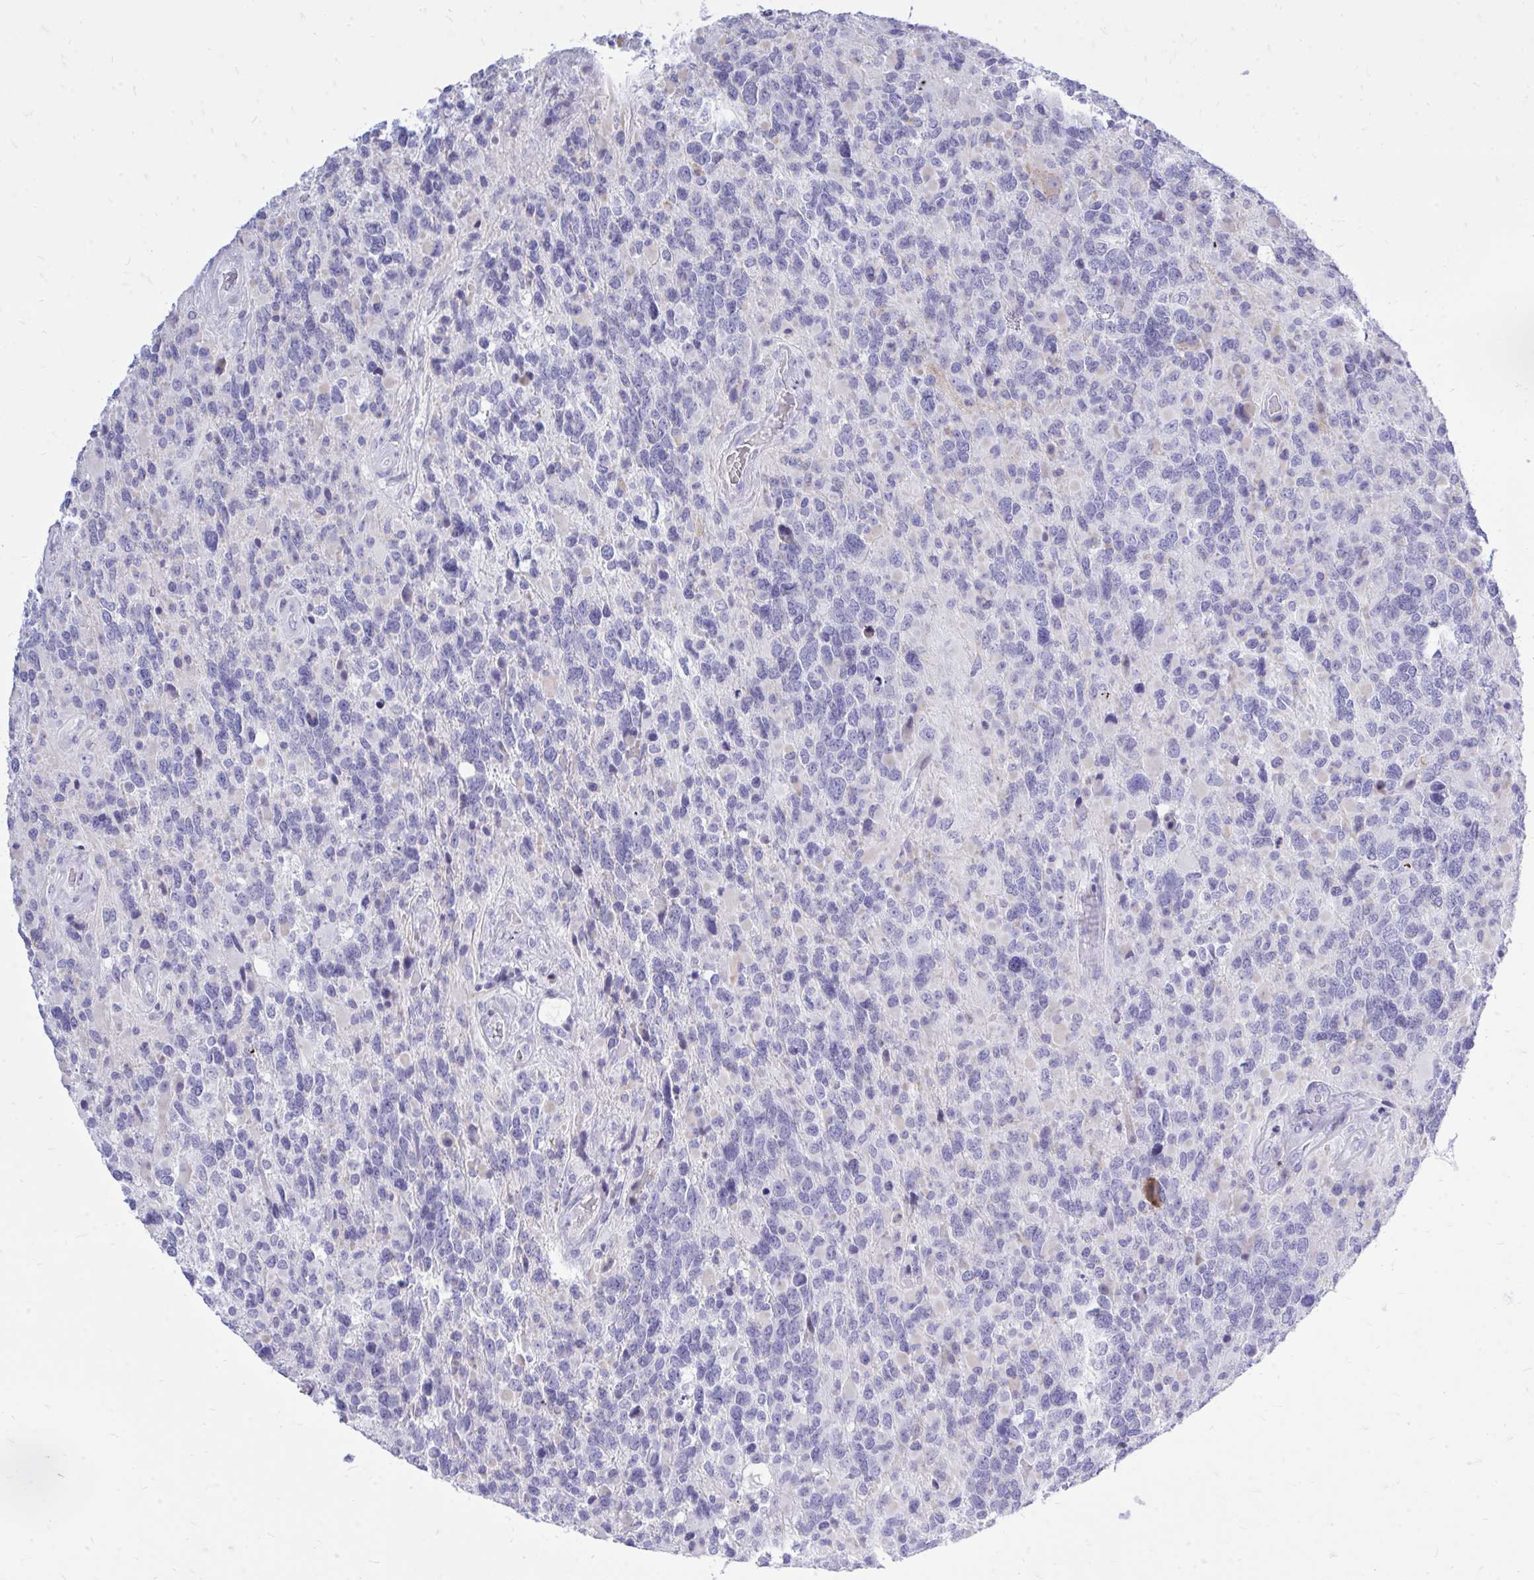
{"staining": {"intensity": "negative", "quantity": "none", "location": "none"}, "tissue": "glioma", "cell_type": "Tumor cells", "image_type": "cancer", "snomed": [{"axis": "morphology", "description": "Glioma, malignant, High grade"}, {"axis": "topography", "description": "Brain"}], "caption": "Immunohistochemistry photomicrograph of glioma stained for a protein (brown), which exhibits no positivity in tumor cells.", "gene": "GABRA1", "patient": {"sex": "female", "age": 40}}